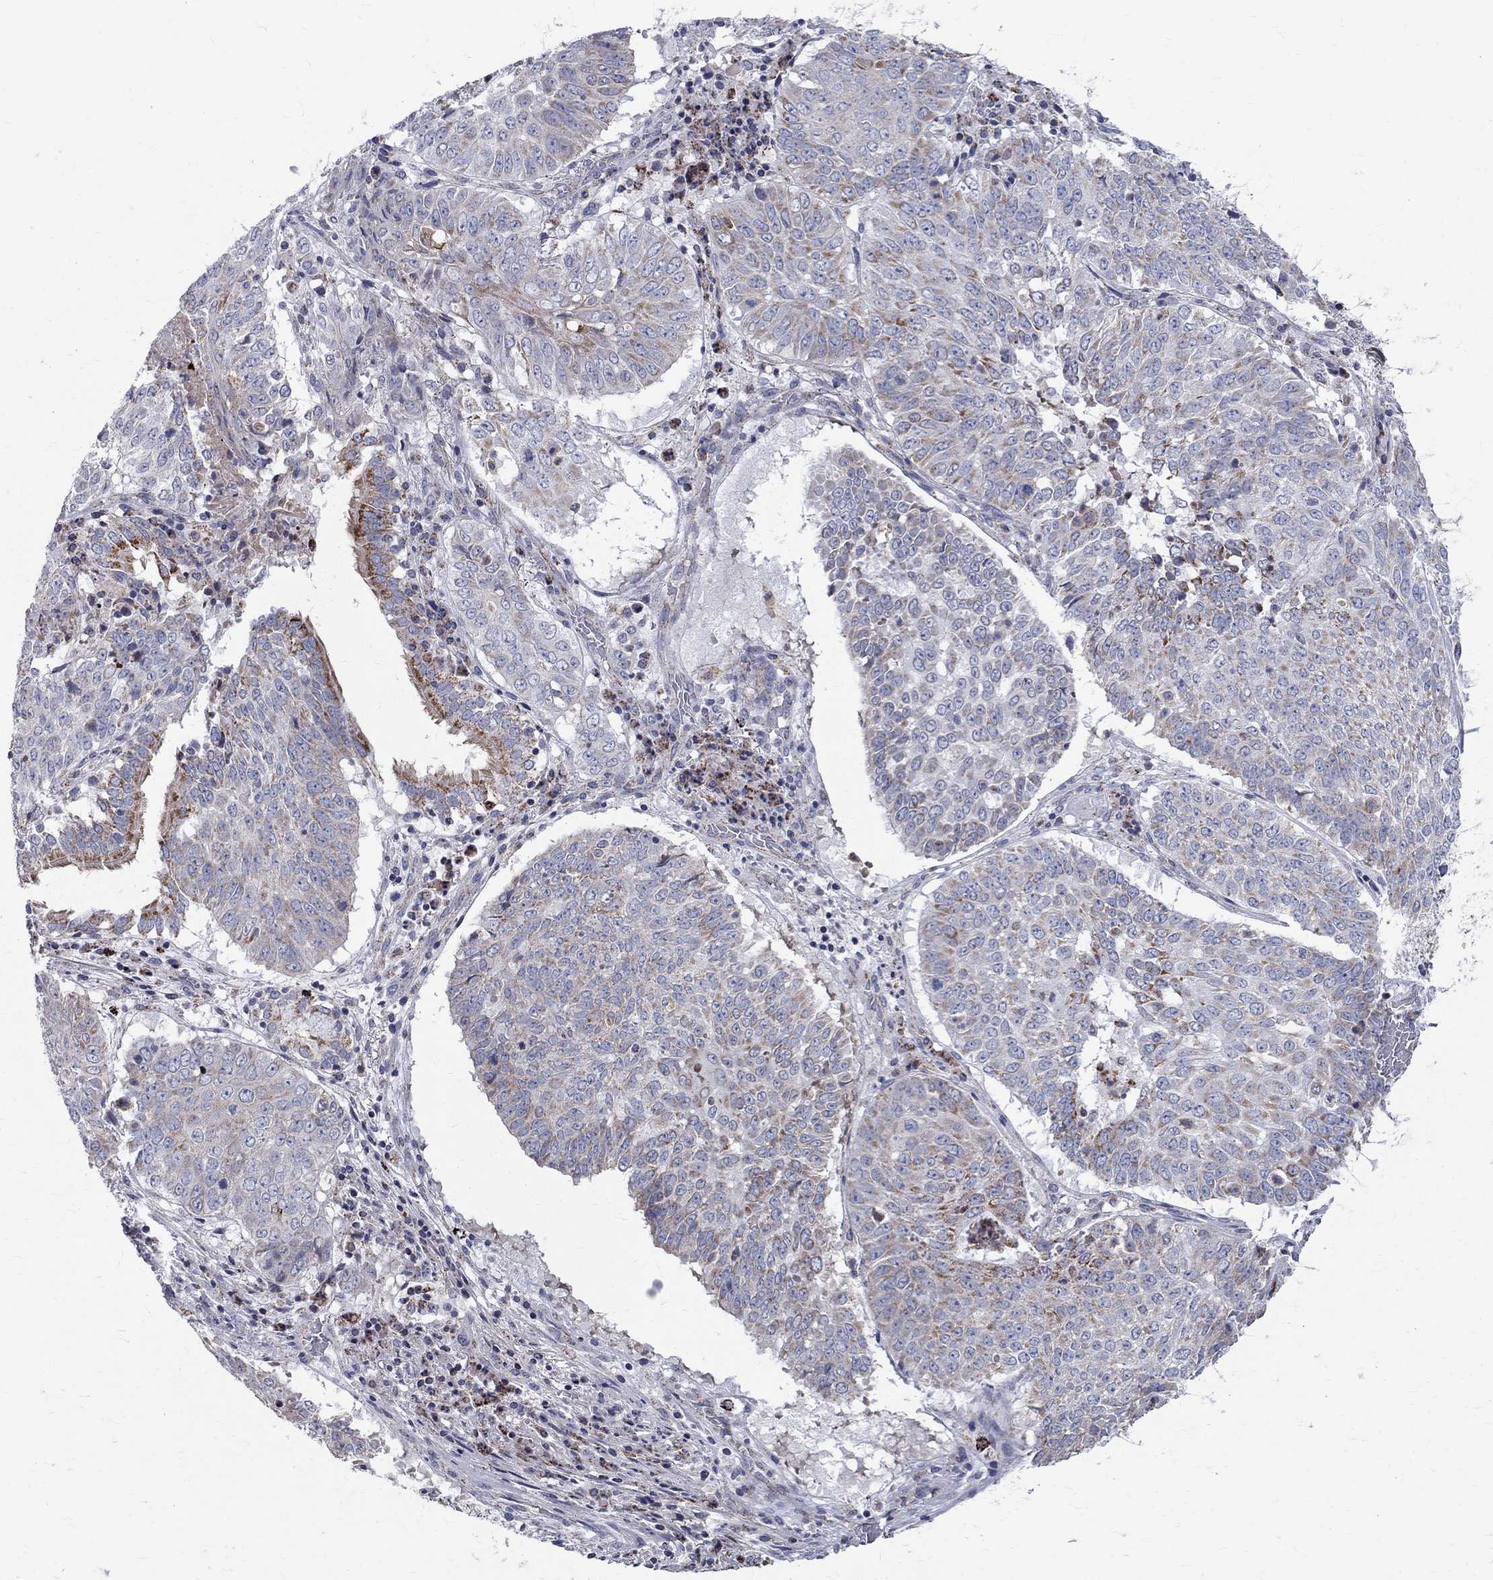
{"staining": {"intensity": "moderate", "quantity": "<25%", "location": "cytoplasmic/membranous"}, "tissue": "lung cancer", "cell_type": "Tumor cells", "image_type": "cancer", "snomed": [{"axis": "morphology", "description": "Squamous cell carcinoma, NOS"}, {"axis": "topography", "description": "Lung"}], "caption": "Immunohistochemical staining of lung squamous cell carcinoma displays moderate cytoplasmic/membranous protein staining in about <25% of tumor cells. The protein is shown in brown color, while the nuclei are stained blue.", "gene": "SLC4A10", "patient": {"sex": "male", "age": 64}}